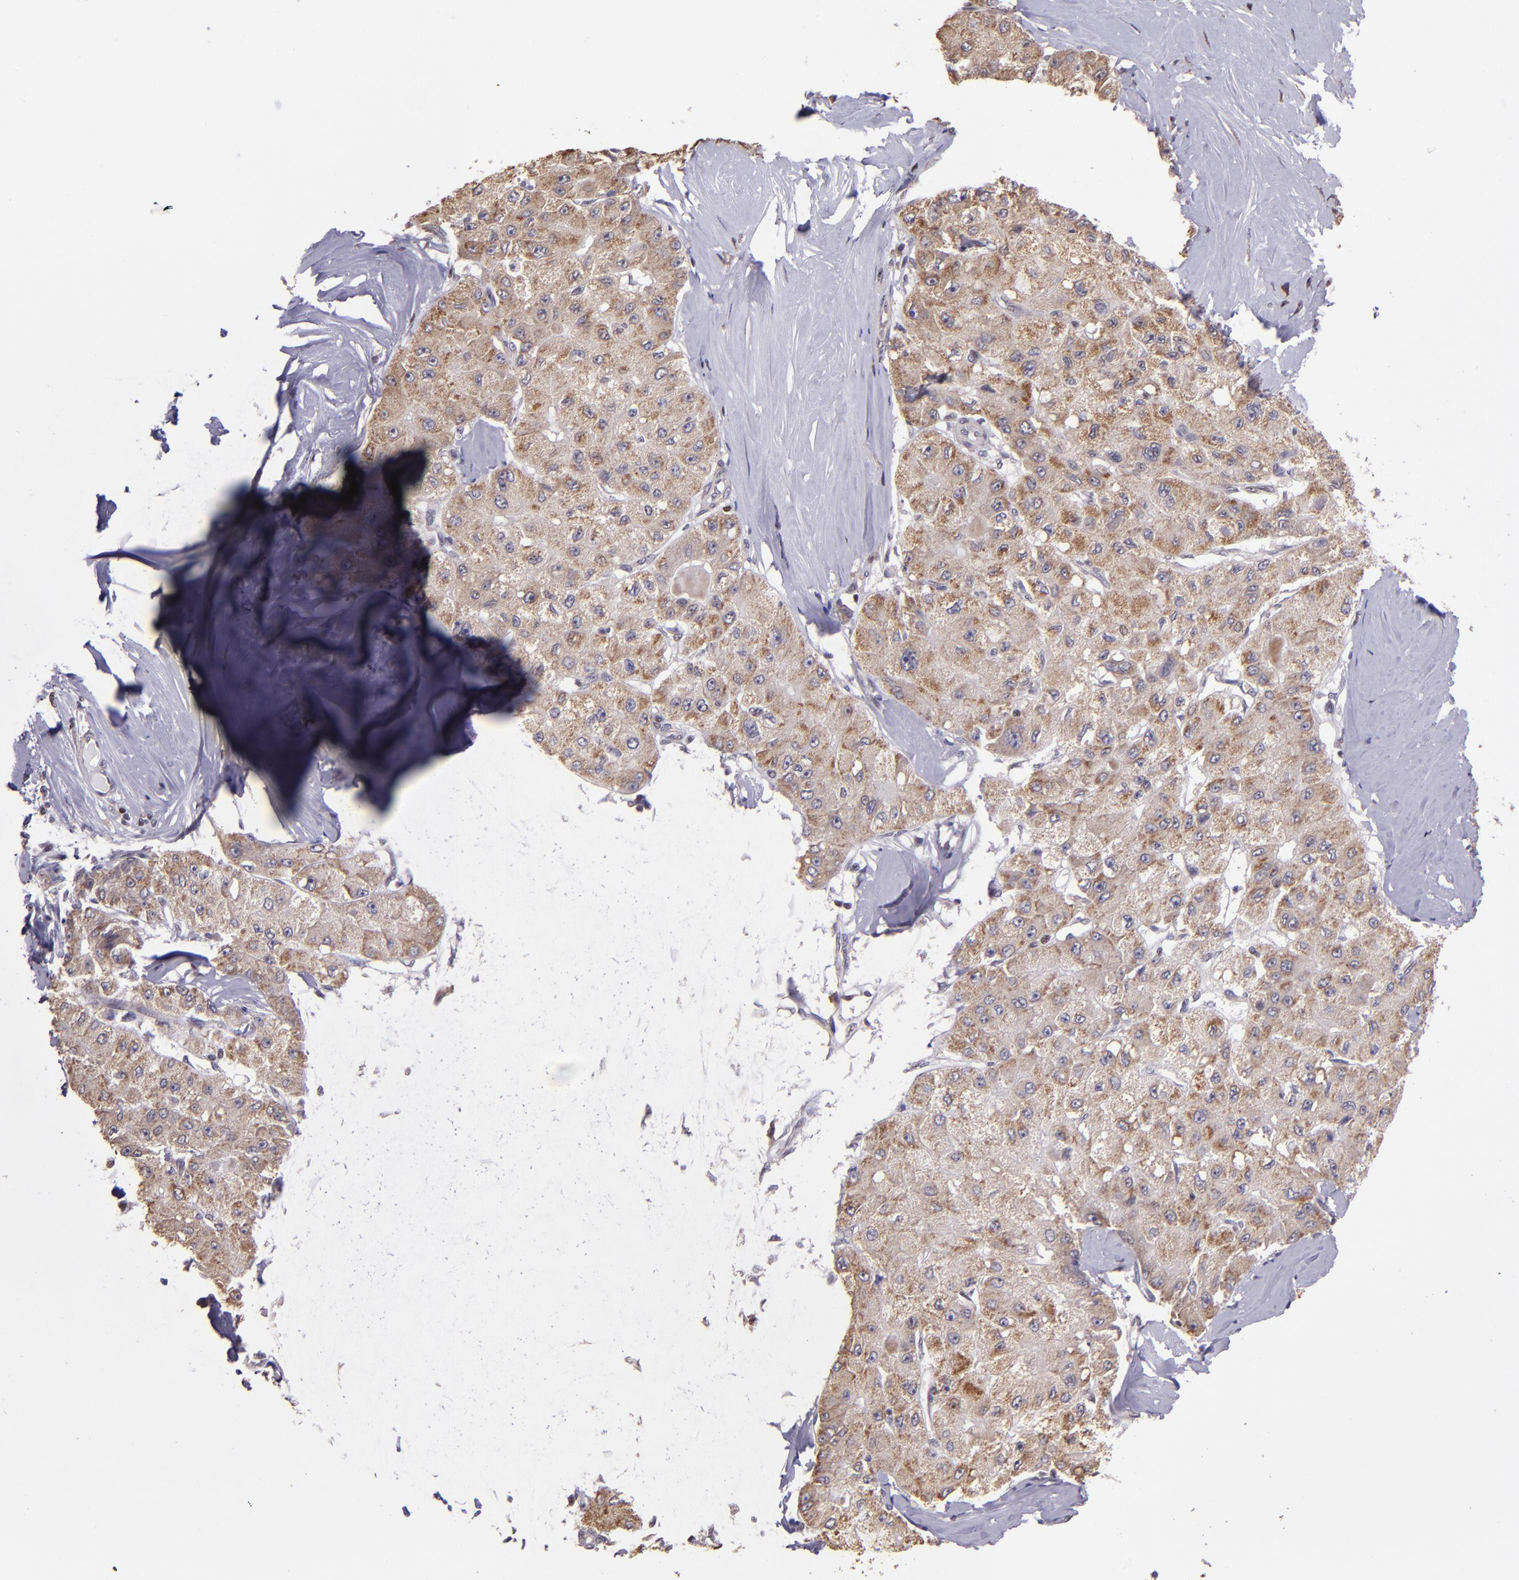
{"staining": {"intensity": "moderate", "quantity": ">75%", "location": "cytoplasmic/membranous"}, "tissue": "liver cancer", "cell_type": "Tumor cells", "image_type": "cancer", "snomed": [{"axis": "morphology", "description": "Carcinoma, Hepatocellular, NOS"}, {"axis": "topography", "description": "Liver"}], "caption": "IHC of liver hepatocellular carcinoma exhibits medium levels of moderate cytoplasmic/membranous positivity in about >75% of tumor cells.", "gene": "ELF1", "patient": {"sex": "male", "age": 80}}